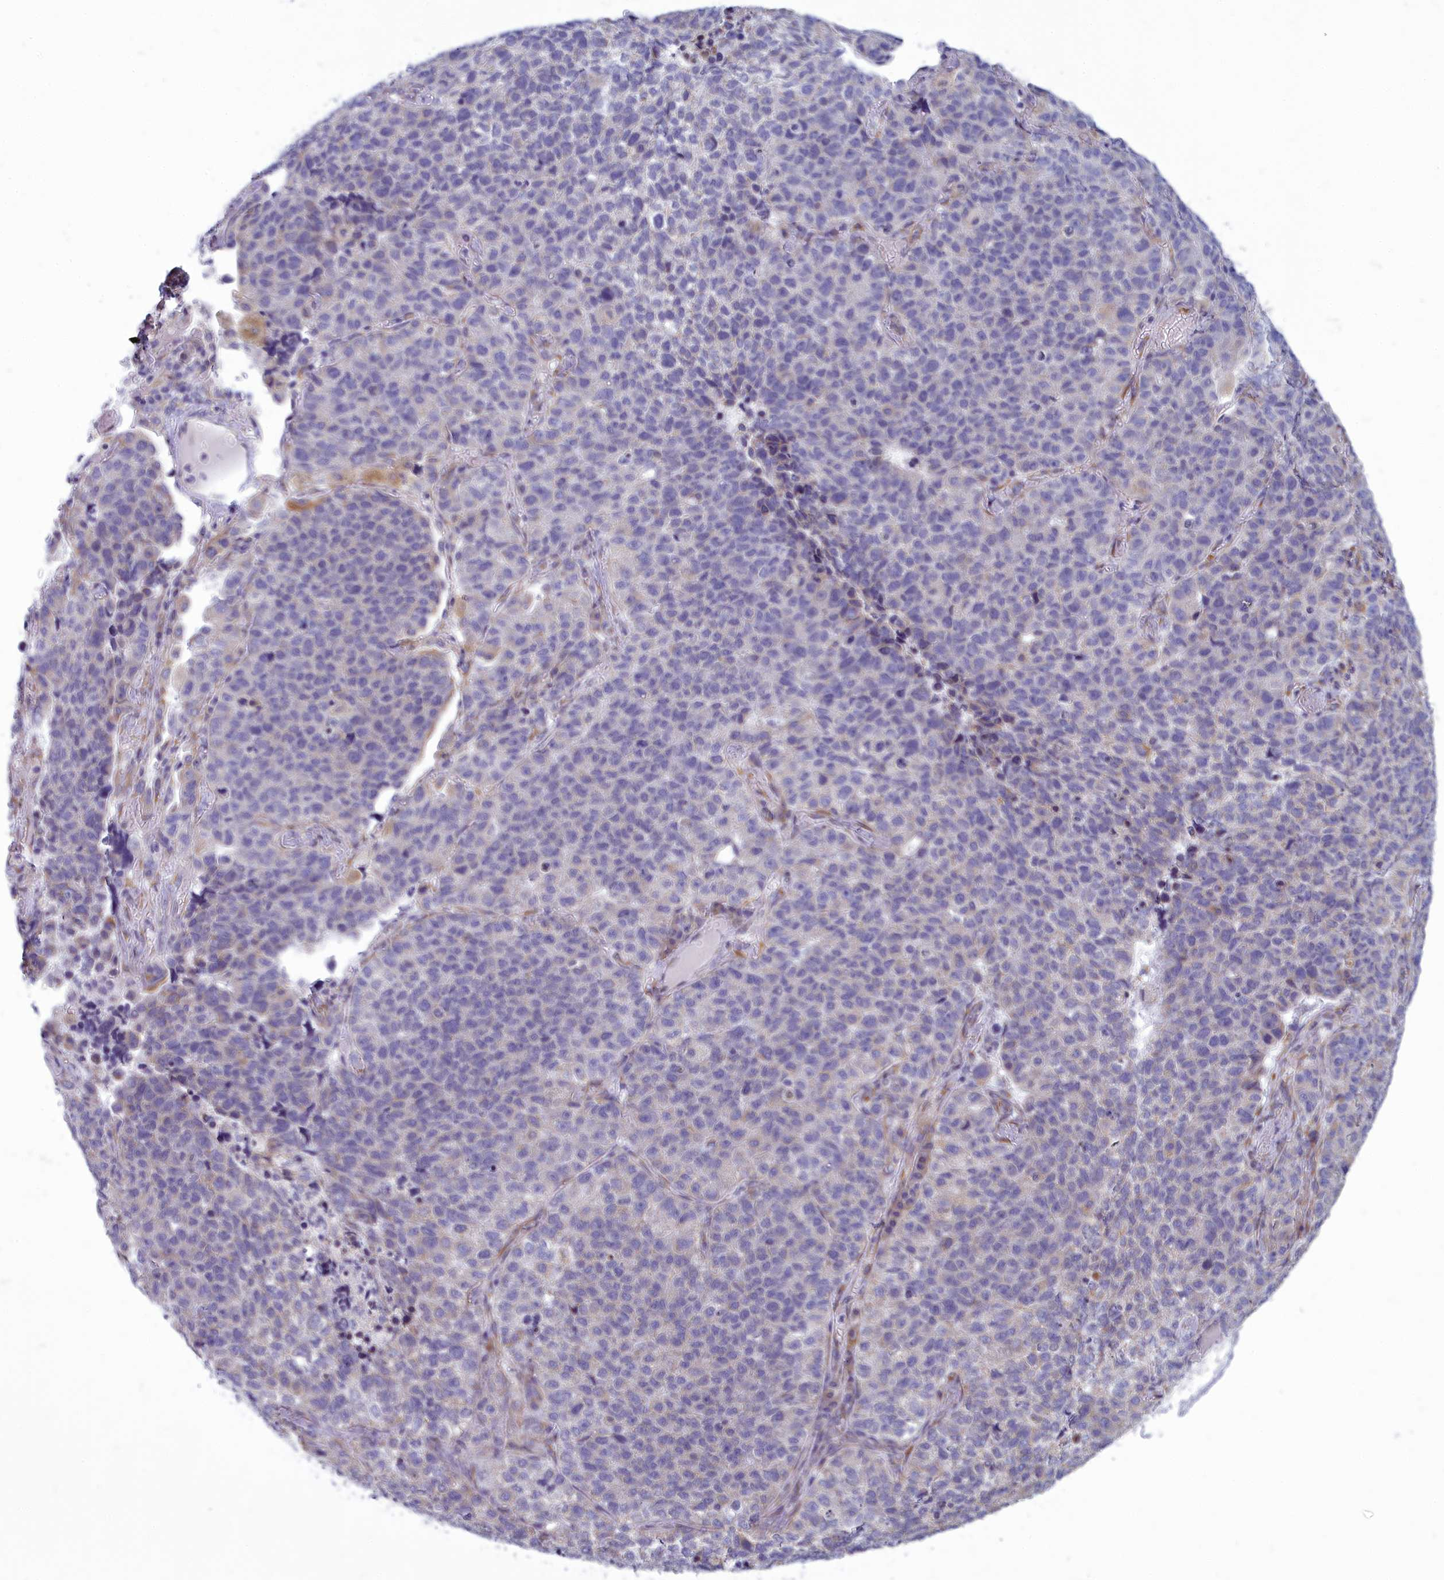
{"staining": {"intensity": "negative", "quantity": "none", "location": "none"}, "tissue": "lung cancer", "cell_type": "Tumor cells", "image_type": "cancer", "snomed": [{"axis": "morphology", "description": "Adenocarcinoma, NOS"}, {"axis": "topography", "description": "Lung"}], "caption": "Immunohistochemical staining of human adenocarcinoma (lung) reveals no significant expression in tumor cells.", "gene": "CENATAC", "patient": {"sex": "male", "age": 49}}